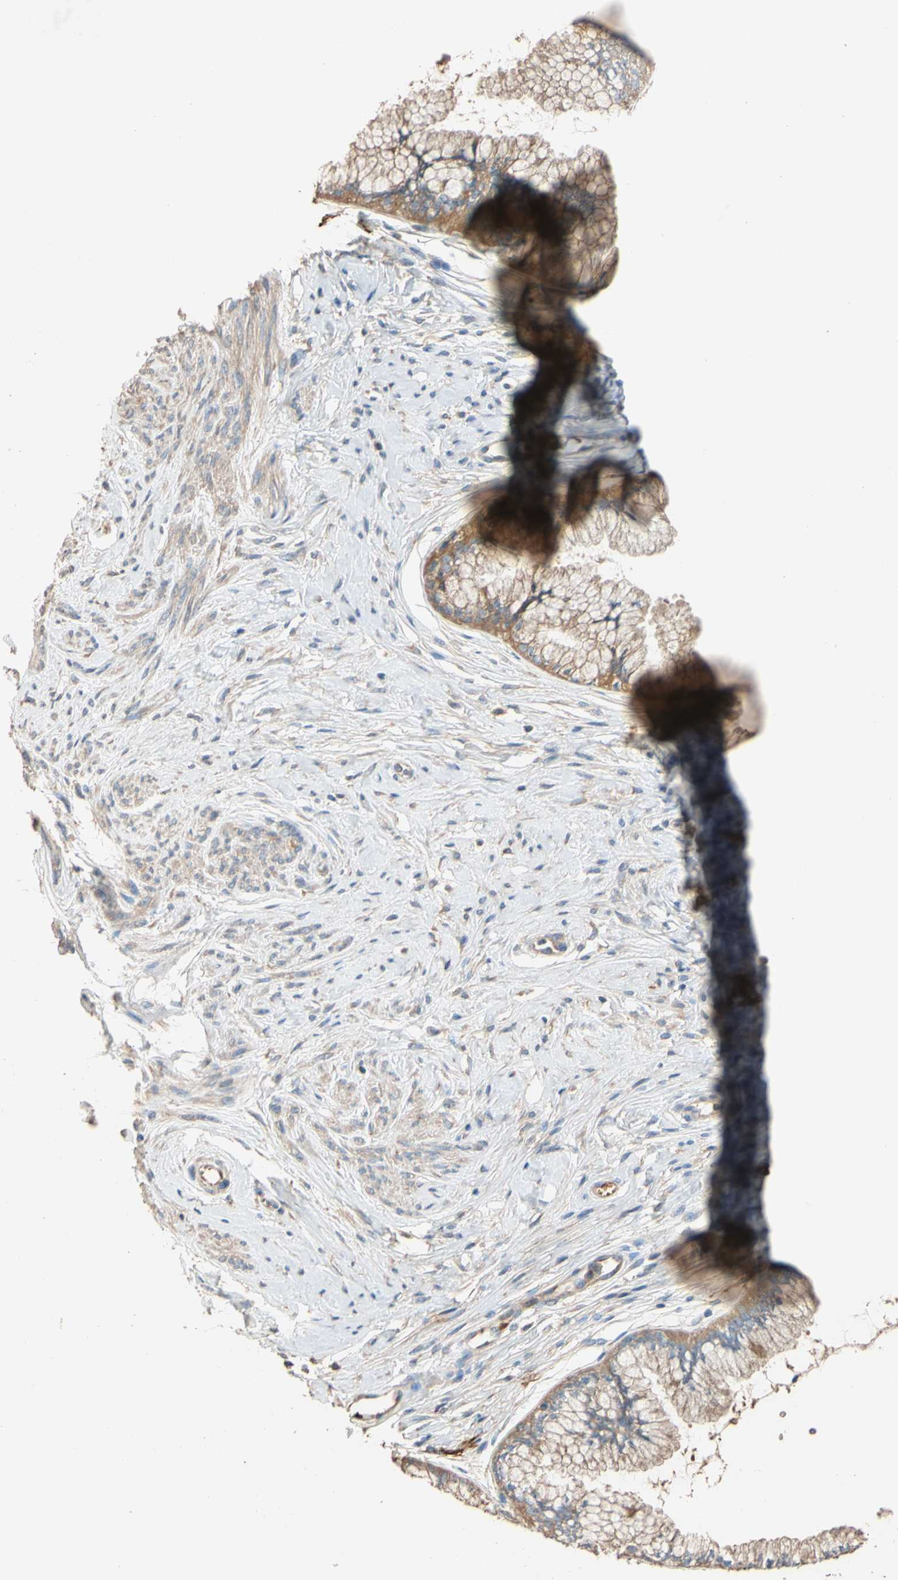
{"staining": {"intensity": "weak", "quantity": "25%-75%", "location": "cytoplasmic/membranous"}, "tissue": "cervix", "cell_type": "Glandular cells", "image_type": "normal", "snomed": [{"axis": "morphology", "description": "Normal tissue, NOS"}, {"axis": "topography", "description": "Cervix"}], "caption": "High-power microscopy captured an immunohistochemistry micrograph of benign cervix, revealing weak cytoplasmic/membranous positivity in about 25%-75% of glandular cells.", "gene": "RIOK2", "patient": {"sex": "female", "age": 39}}